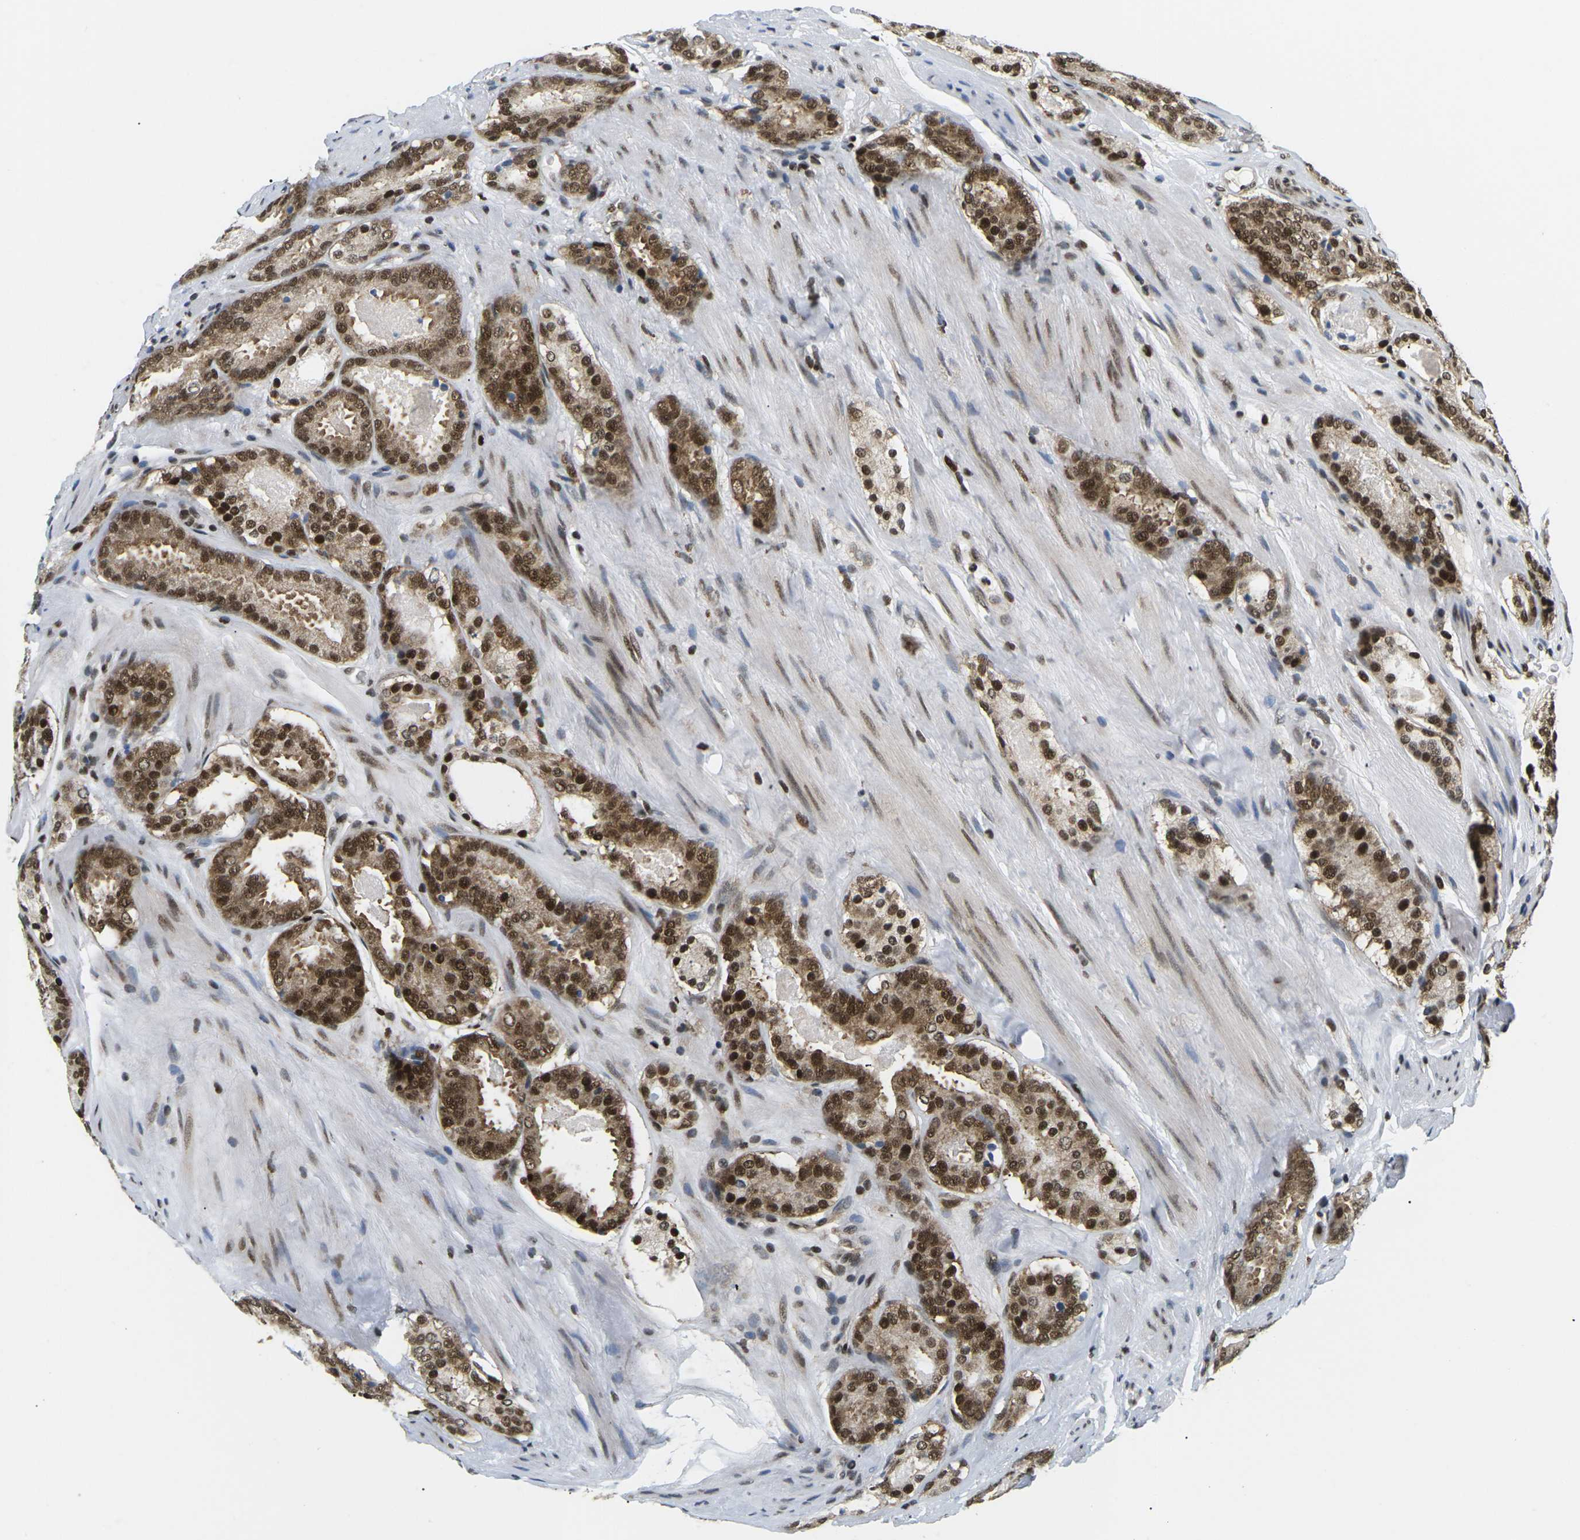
{"staining": {"intensity": "strong", "quantity": ">75%", "location": "cytoplasmic/membranous,nuclear"}, "tissue": "prostate cancer", "cell_type": "Tumor cells", "image_type": "cancer", "snomed": [{"axis": "morphology", "description": "Adenocarcinoma, Low grade"}, {"axis": "topography", "description": "Prostate"}], "caption": "Immunohistochemical staining of prostate cancer (low-grade adenocarcinoma) demonstrates high levels of strong cytoplasmic/membranous and nuclear expression in approximately >75% of tumor cells.", "gene": "CELF1", "patient": {"sex": "male", "age": 69}}